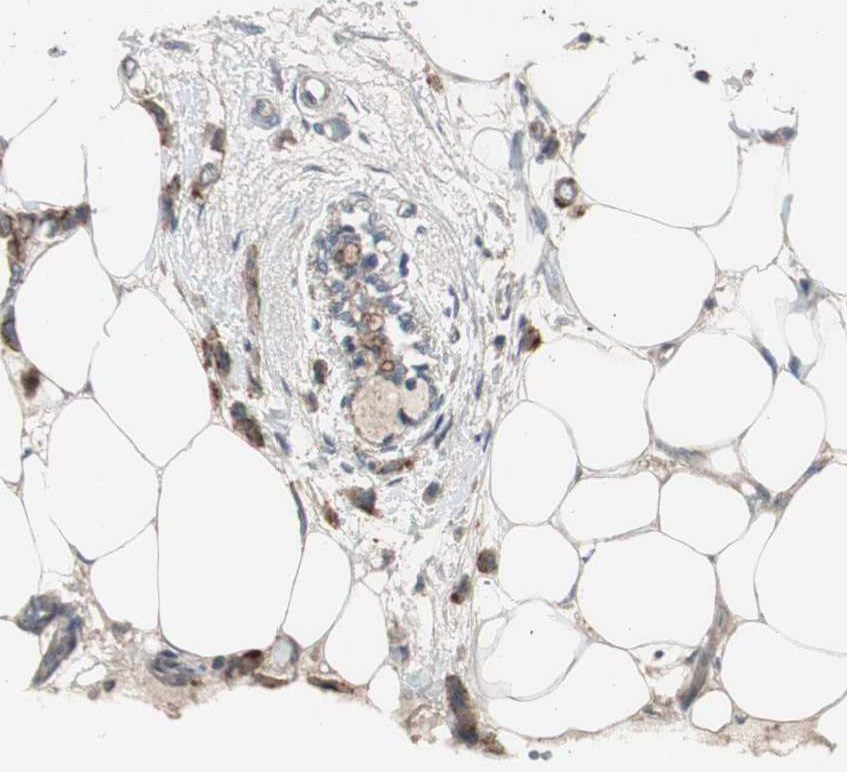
{"staining": {"intensity": "moderate", "quantity": ">75%", "location": "cytoplasmic/membranous"}, "tissue": "breast cancer", "cell_type": "Tumor cells", "image_type": "cancer", "snomed": [{"axis": "morphology", "description": "Lobular carcinoma"}, {"axis": "topography", "description": "Breast"}], "caption": "A photomicrograph showing moderate cytoplasmic/membranous staining in about >75% of tumor cells in breast cancer, as visualized by brown immunohistochemical staining.", "gene": "OAZ1", "patient": {"sex": "female", "age": 51}}